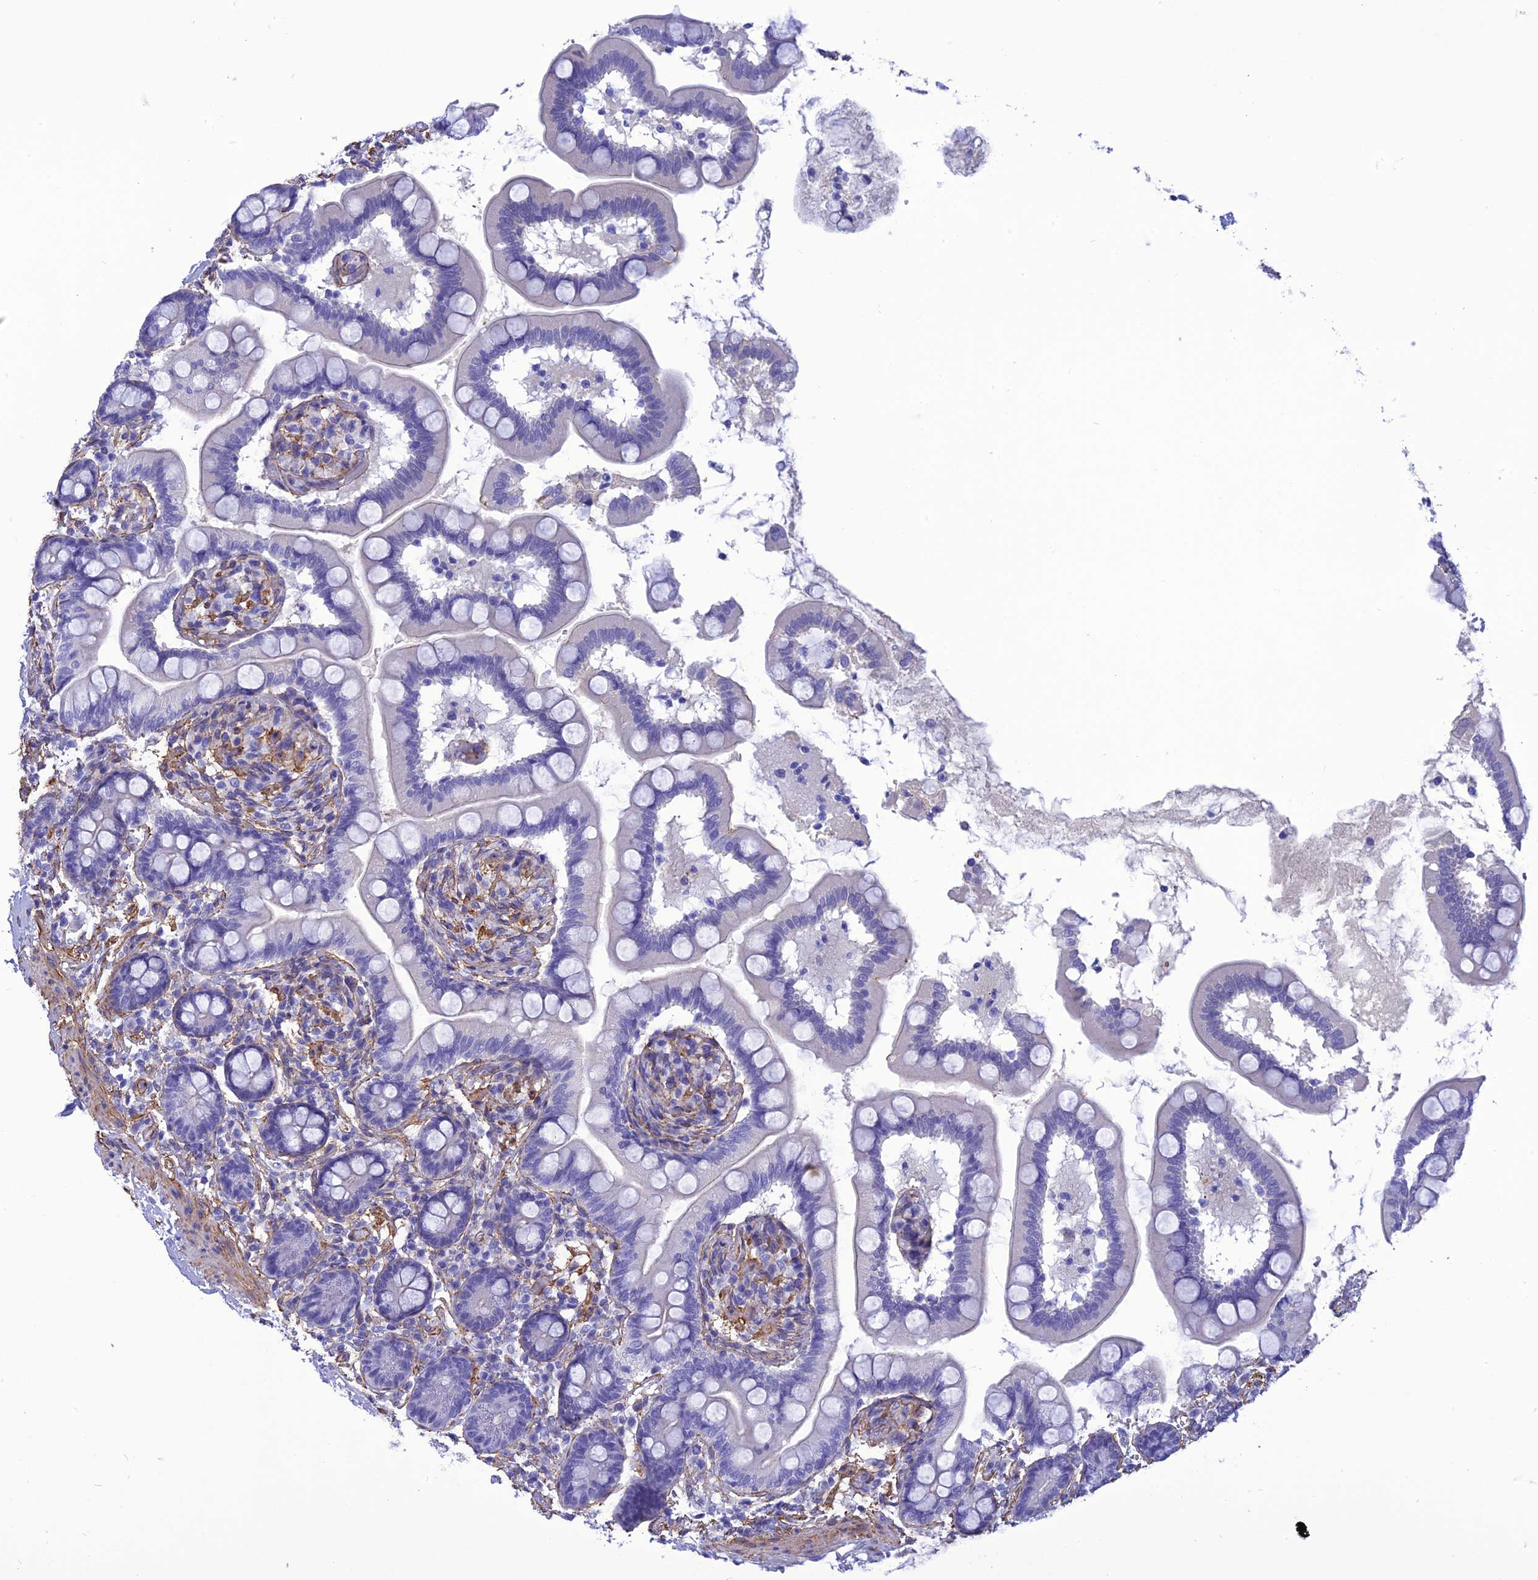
{"staining": {"intensity": "negative", "quantity": "none", "location": "none"}, "tissue": "small intestine", "cell_type": "Glandular cells", "image_type": "normal", "snomed": [{"axis": "morphology", "description": "Normal tissue, NOS"}, {"axis": "topography", "description": "Small intestine"}], "caption": "Human small intestine stained for a protein using IHC shows no expression in glandular cells.", "gene": "NKD1", "patient": {"sex": "female", "age": 64}}